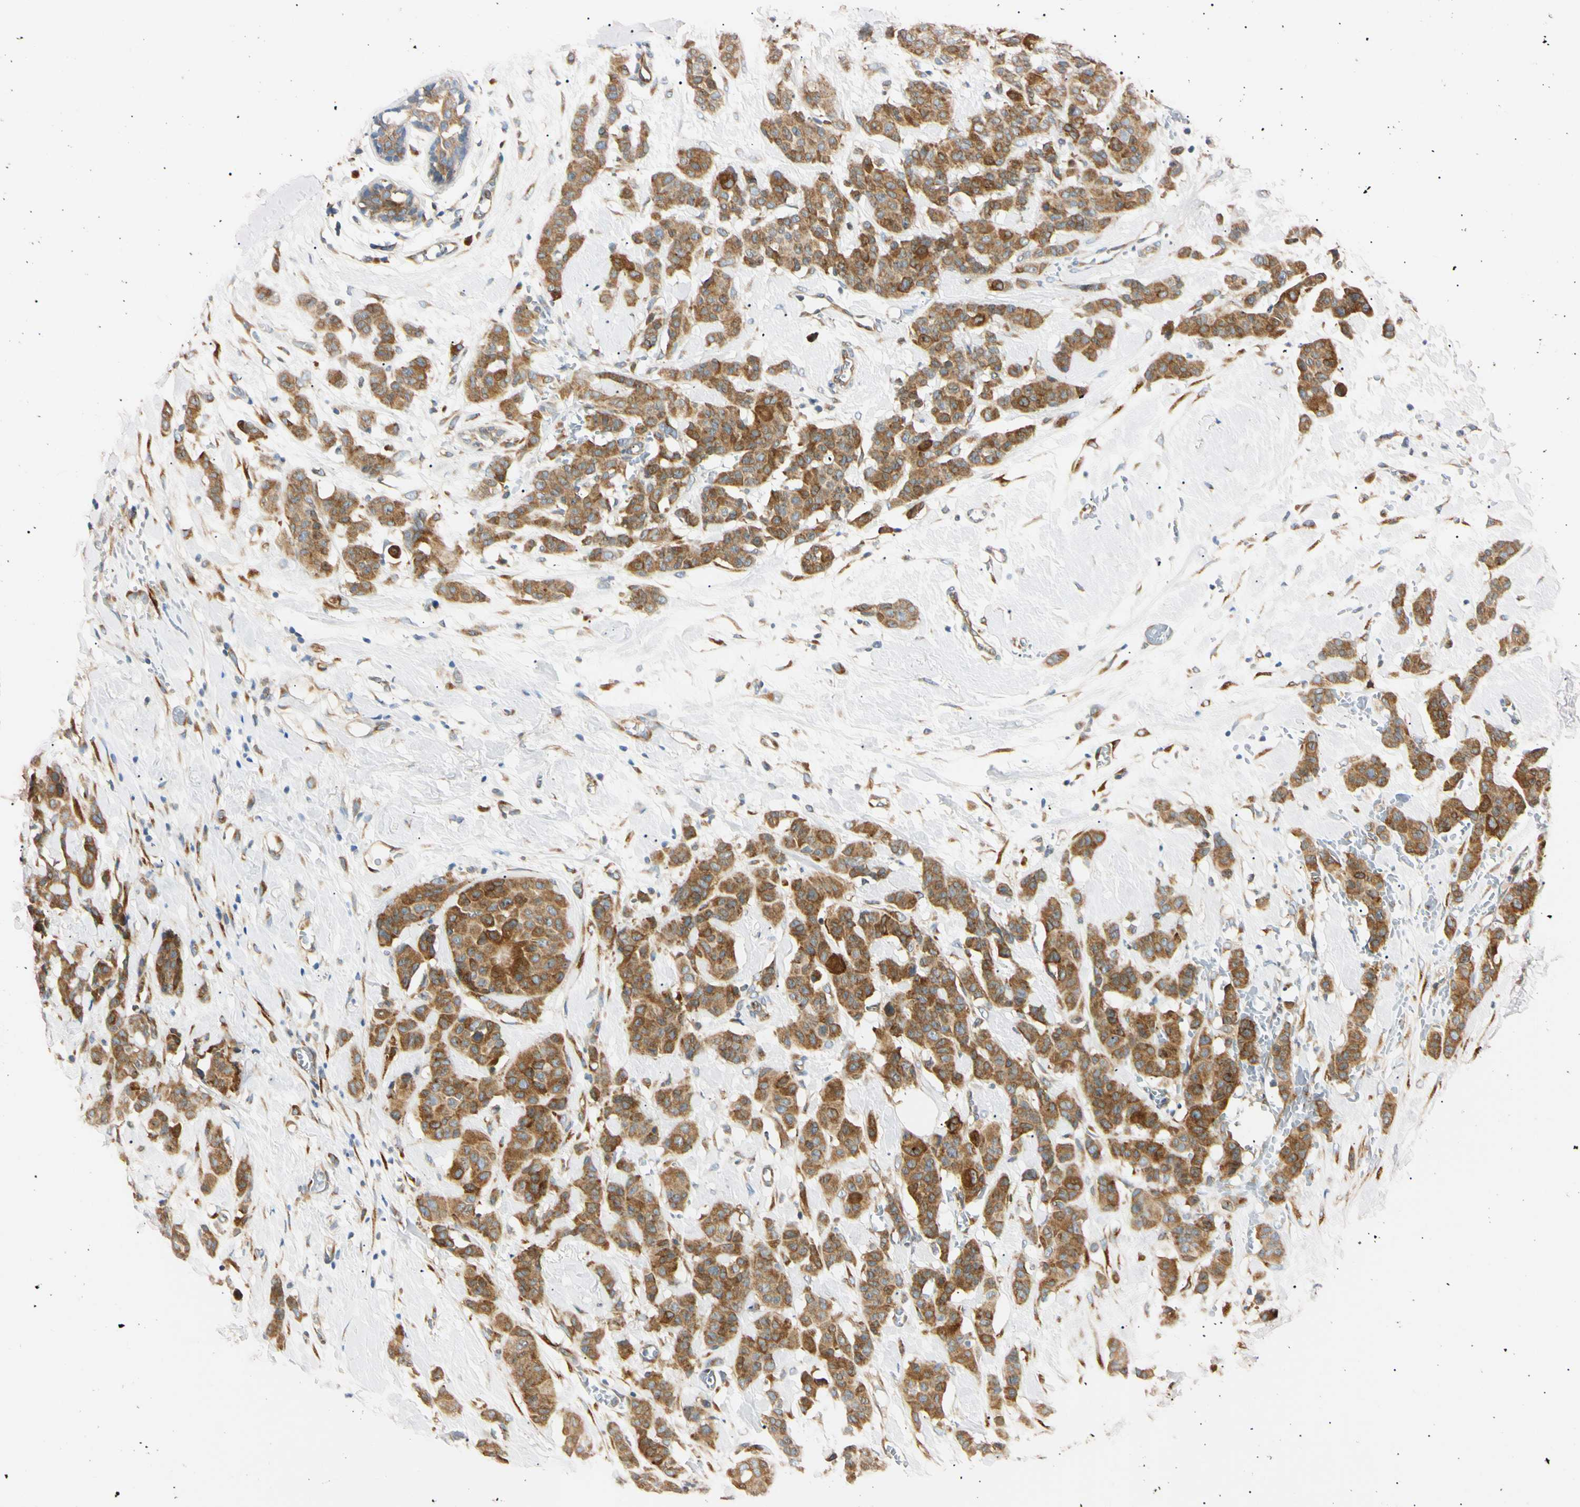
{"staining": {"intensity": "moderate", "quantity": ">75%", "location": "cytoplasmic/membranous"}, "tissue": "breast cancer", "cell_type": "Tumor cells", "image_type": "cancer", "snomed": [{"axis": "morphology", "description": "Normal tissue, NOS"}, {"axis": "morphology", "description": "Duct carcinoma"}, {"axis": "topography", "description": "Breast"}], "caption": "High-magnification brightfield microscopy of breast infiltrating ductal carcinoma stained with DAB (3,3'-diaminobenzidine) (brown) and counterstained with hematoxylin (blue). tumor cells exhibit moderate cytoplasmic/membranous positivity is identified in approximately>75% of cells.", "gene": "IER3IP1", "patient": {"sex": "female", "age": 40}}